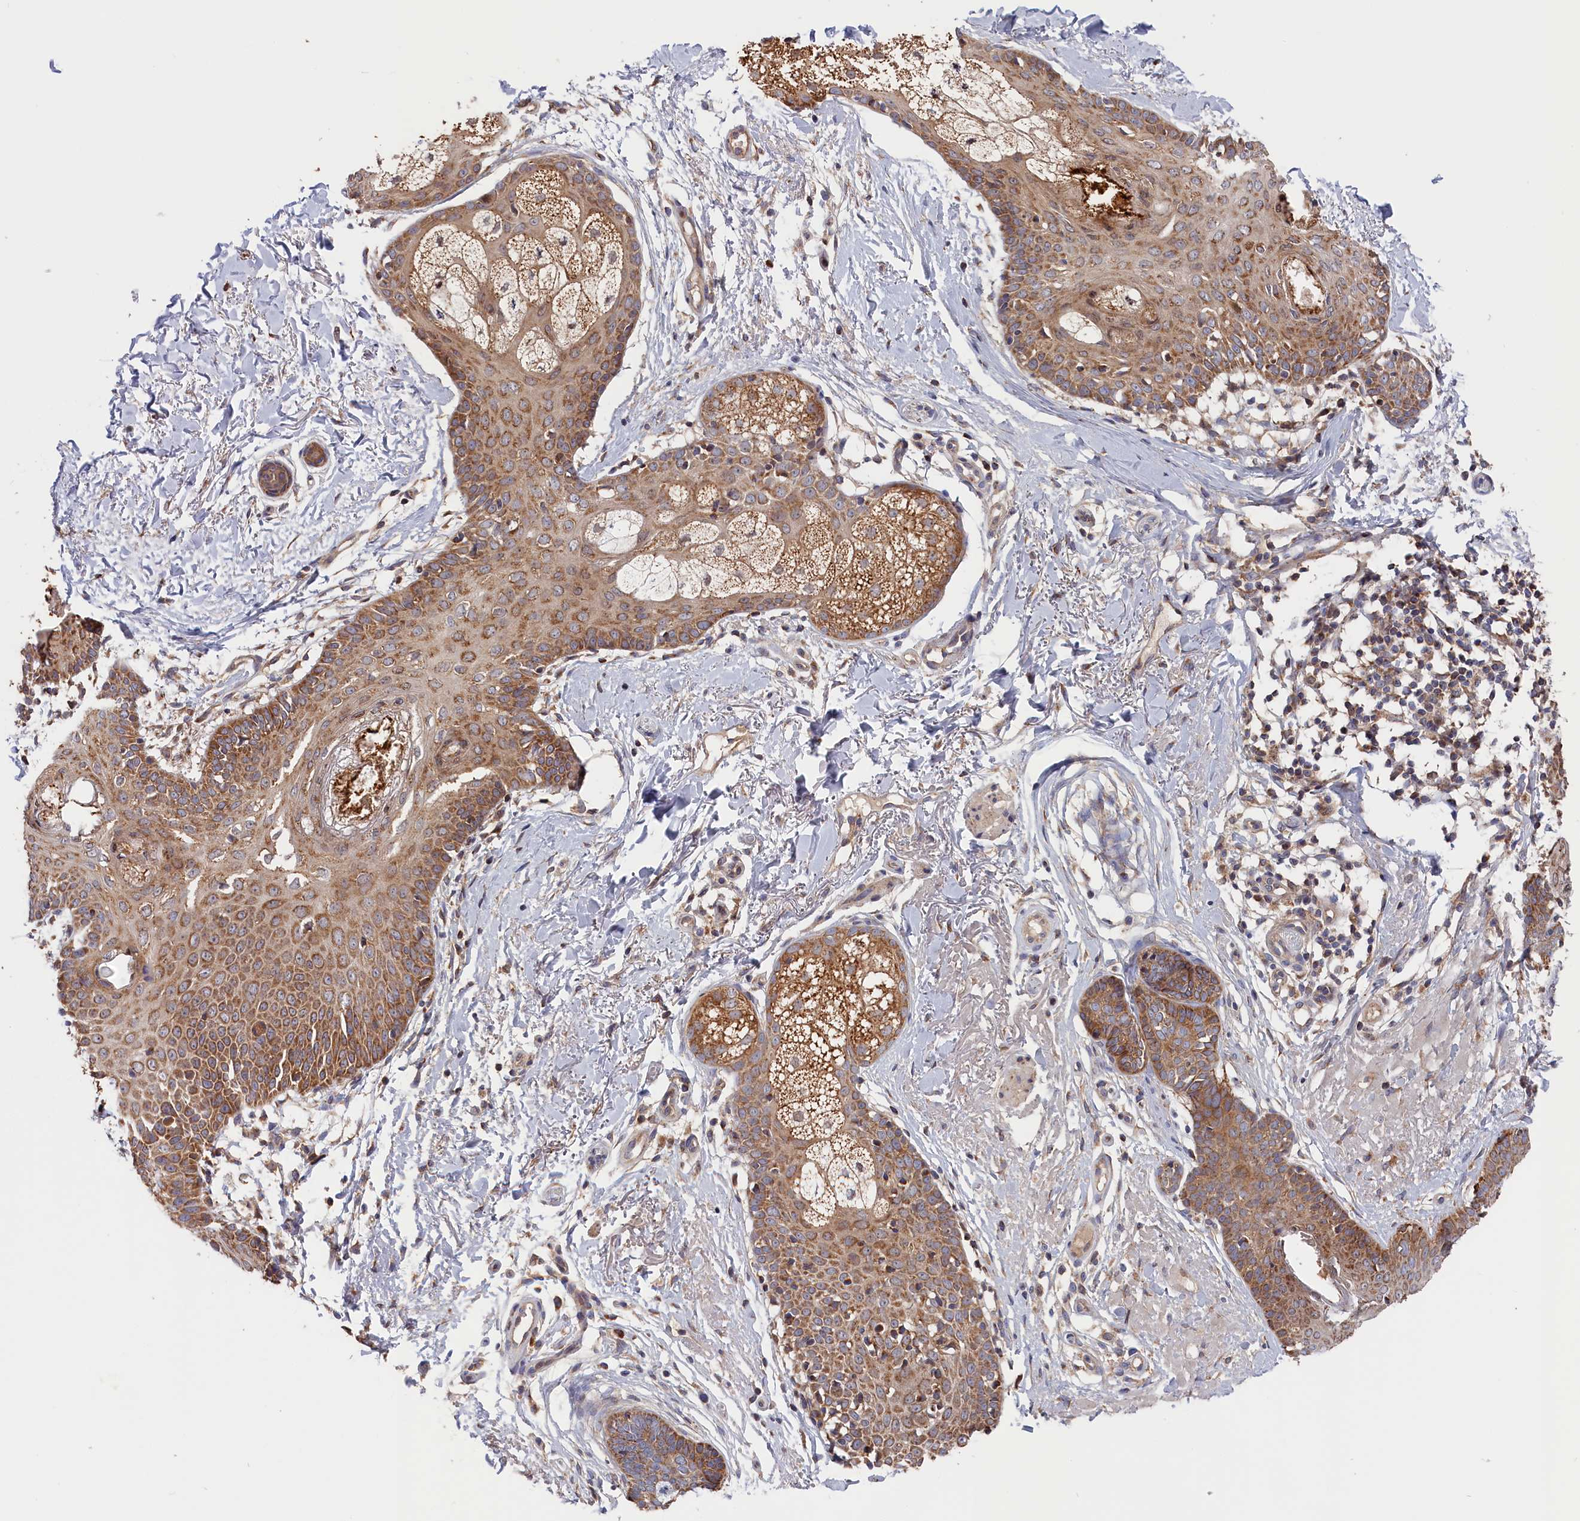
{"staining": {"intensity": "moderate", "quantity": ">75%", "location": "cytoplasmic/membranous"}, "tissue": "skin cancer", "cell_type": "Tumor cells", "image_type": "cancer", "snomed": [{"axis": "morphology", "description": "Basal cell carcinoma"}, {"axis": "topography", "description": "Skin"}], "caption": "The photomicrograph shows staining of skin cancer (basal cell carcinoma), revealing moderate cytoplasmic/membranous protein expression (brown color) within tumor cells. (Brightfield microscopy of DAB IHC at high magnification).", "gene": "CEP44", "patient": {"sex": "female", "age": 60}}